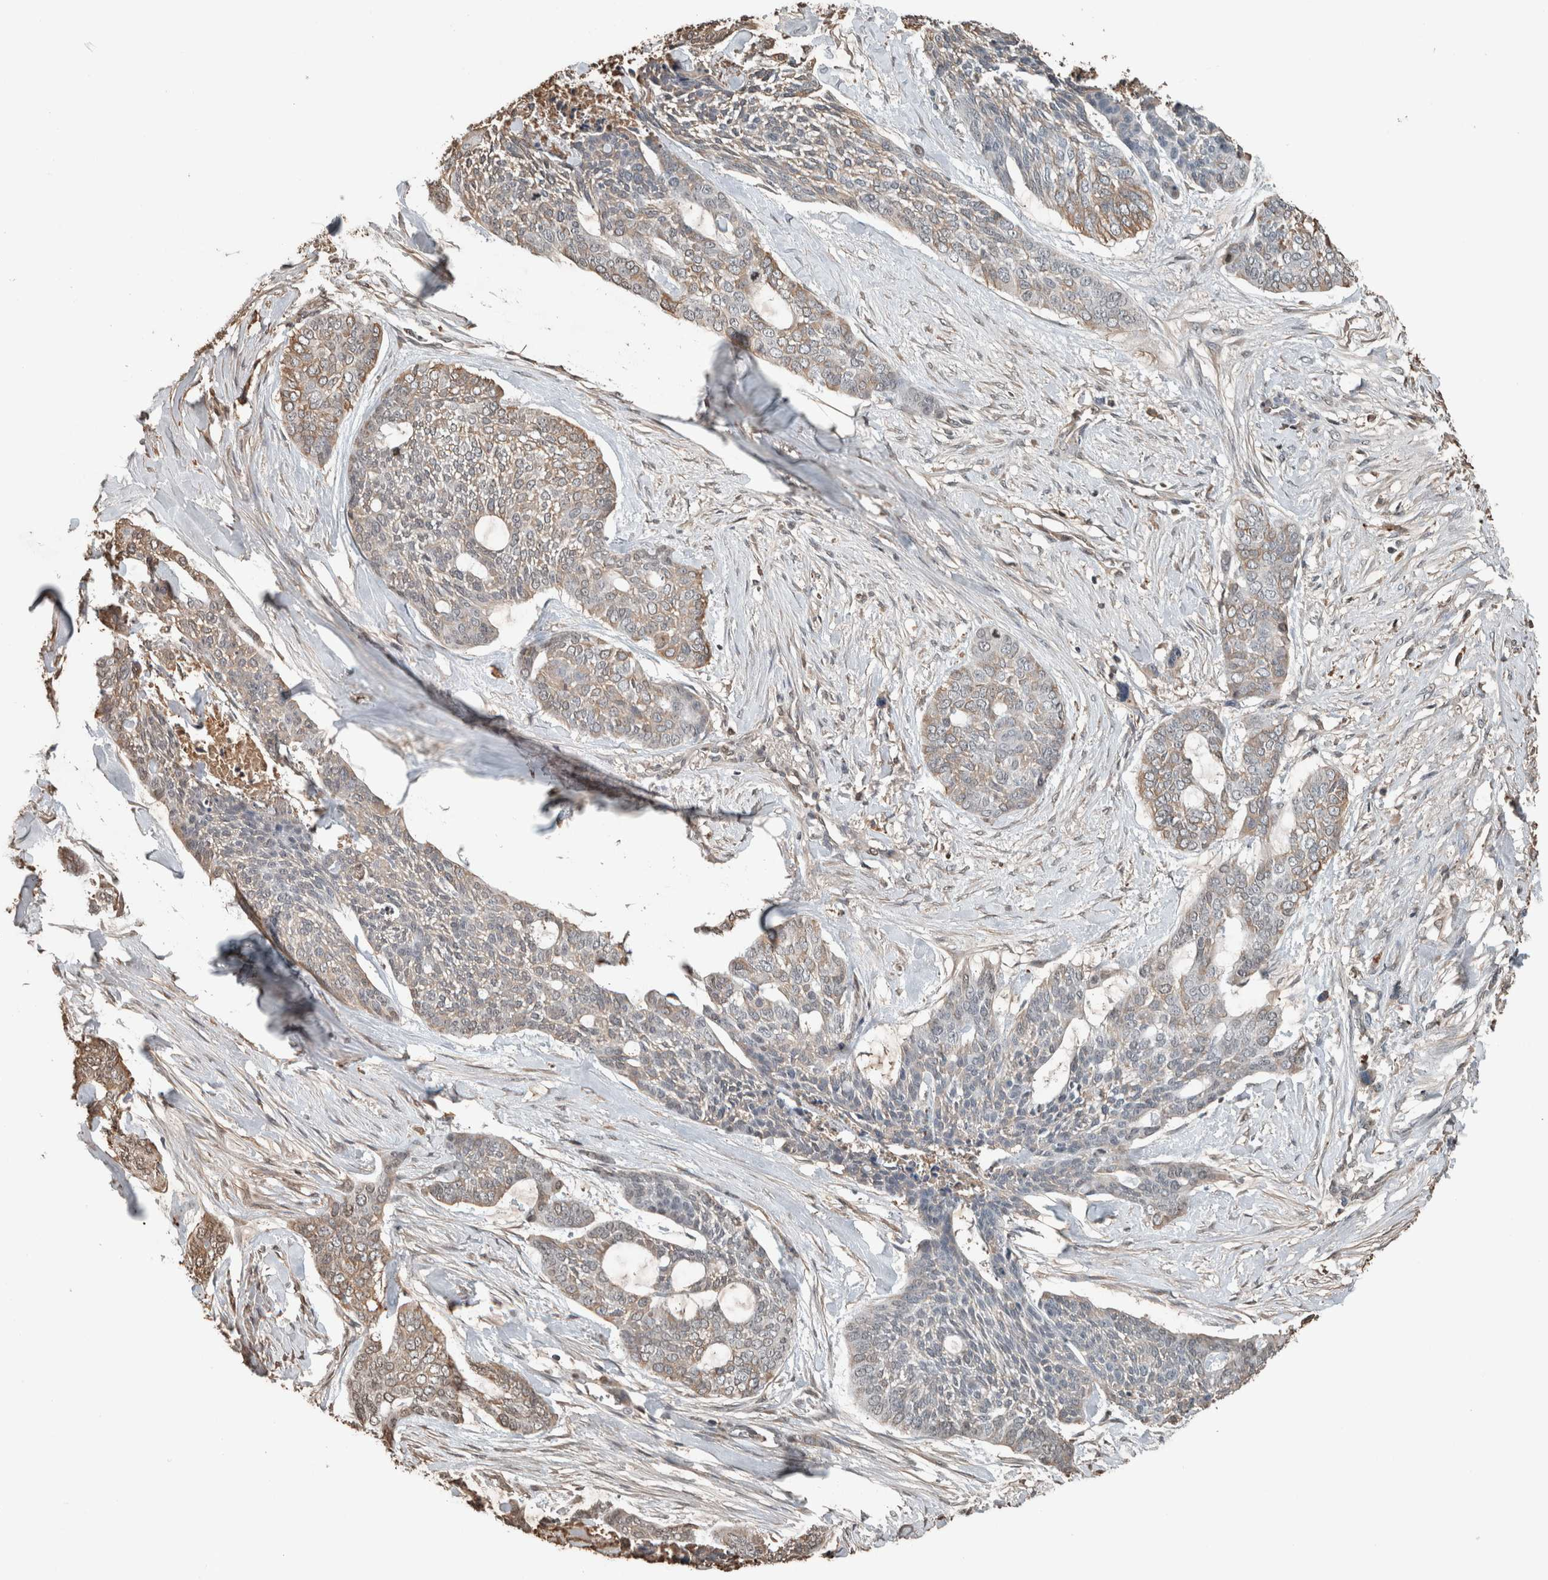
{"staining": {"intensity": "weak", "quantity": "25%-75%", "location": "cytoplasmic/membranous"}, "tissue": "skin cancer", "cell_type": "Tumor cells", "image_type": "cancer", "snomed": [{"axis": "morphology", "description": "Basal cell carcinoma"}, {"axis": "topography", "description": "Skin"}], "caption": "Immunohistochemistry (DAB) staining of human skin basal cell carcinoma shows weak cytoplasmic/membranous protein staining in approximately 25%-75% of tumor cells.", "gene": "USP34", "patient": {"sex": "female", "age": 64}}